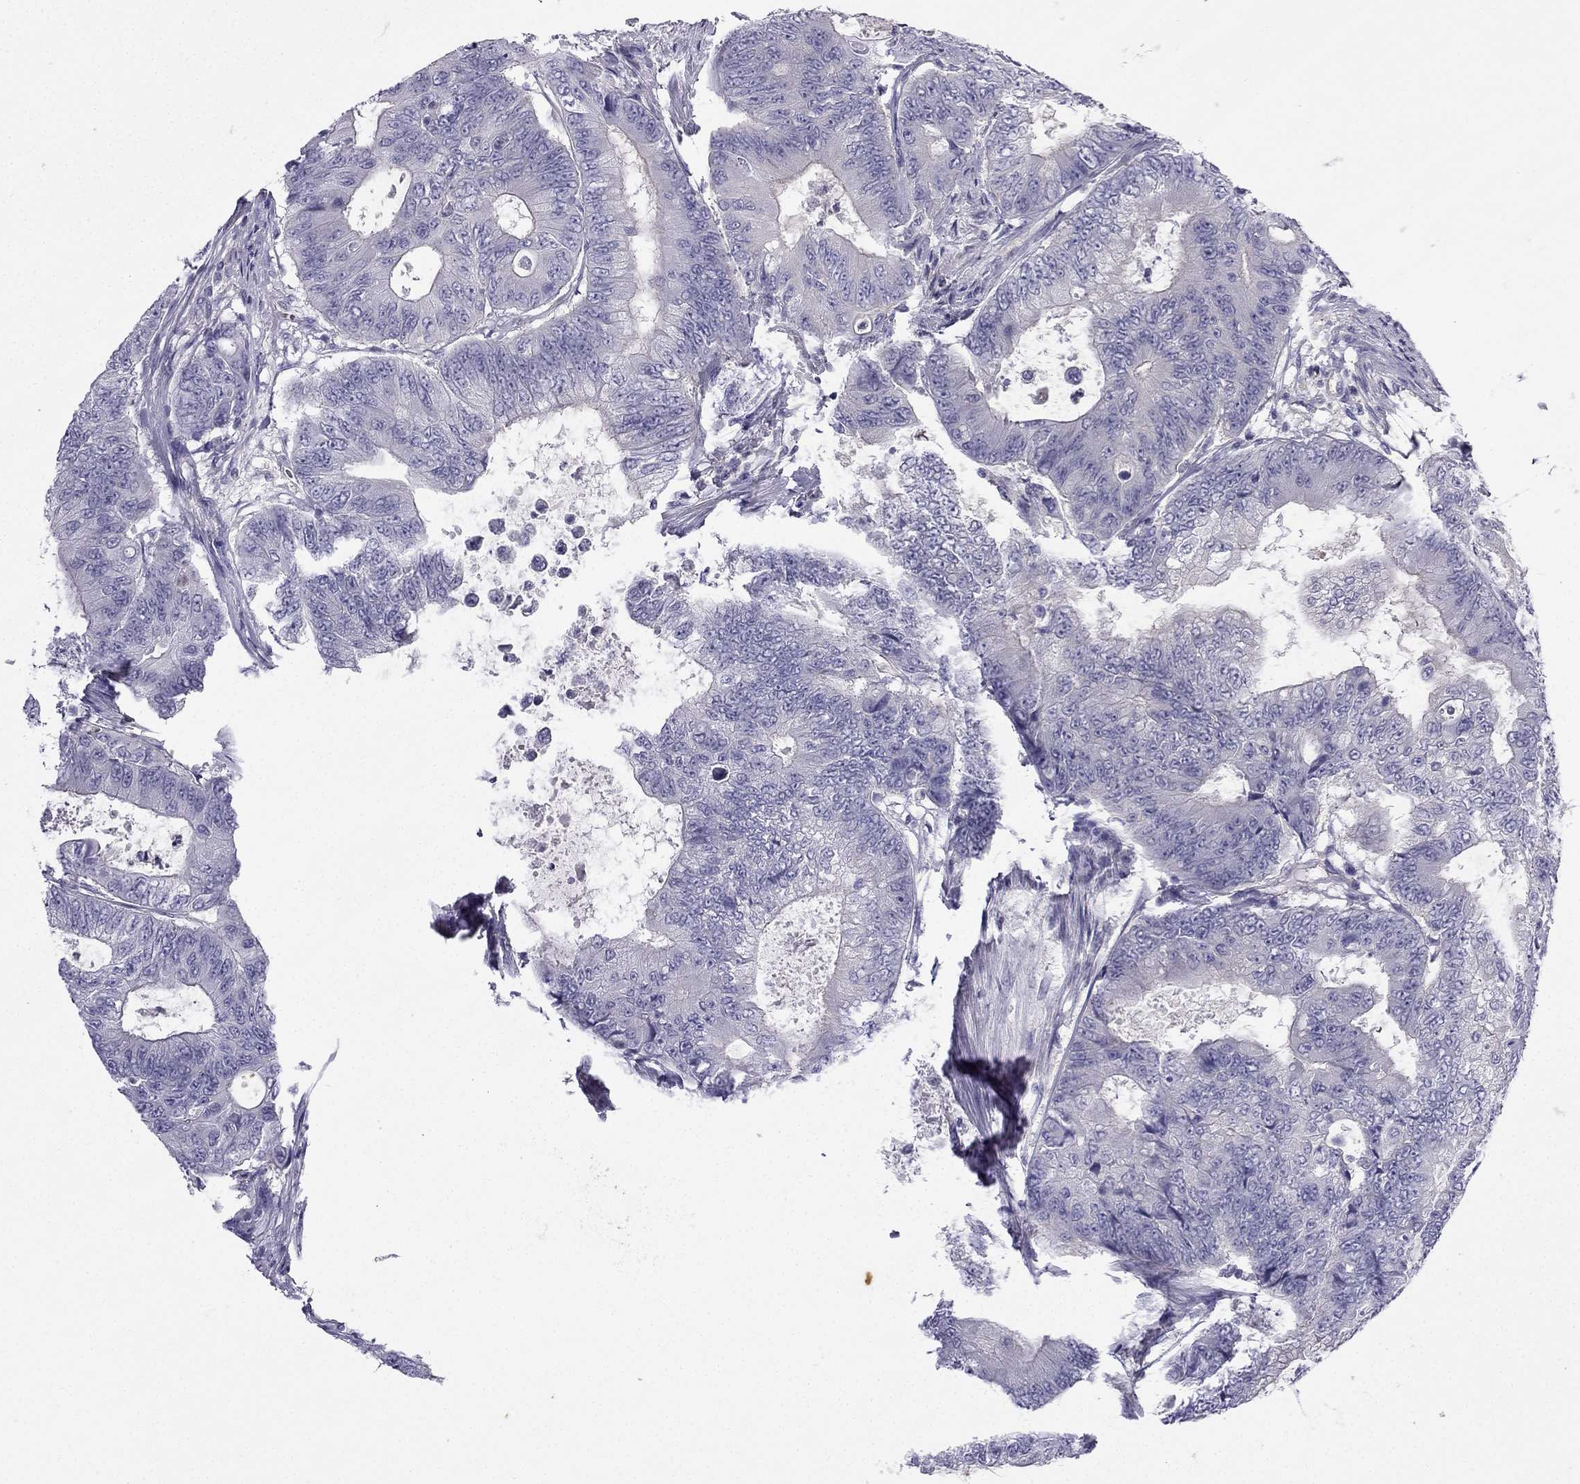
{"staining": {"intensity": "negative", "quantity": "none", "location": "none"}, "tissue": "colorectal cancer", "cell_type": "Tumor cells", "image_type": "cancer", "snomed": [{"axis": "morphology", "description": "Adenocarcinoma, NOS"}, {"axis": "topography", "description": "Colon"}], "caption": "High power microscopy photomicrograph of an immunohistochemistry histopathology image of colorectal adenocarcinoma, revealing no significant expression in tumor cells.", "gene": "GJA8", "patient": {"sex": "female", "age": 48}}